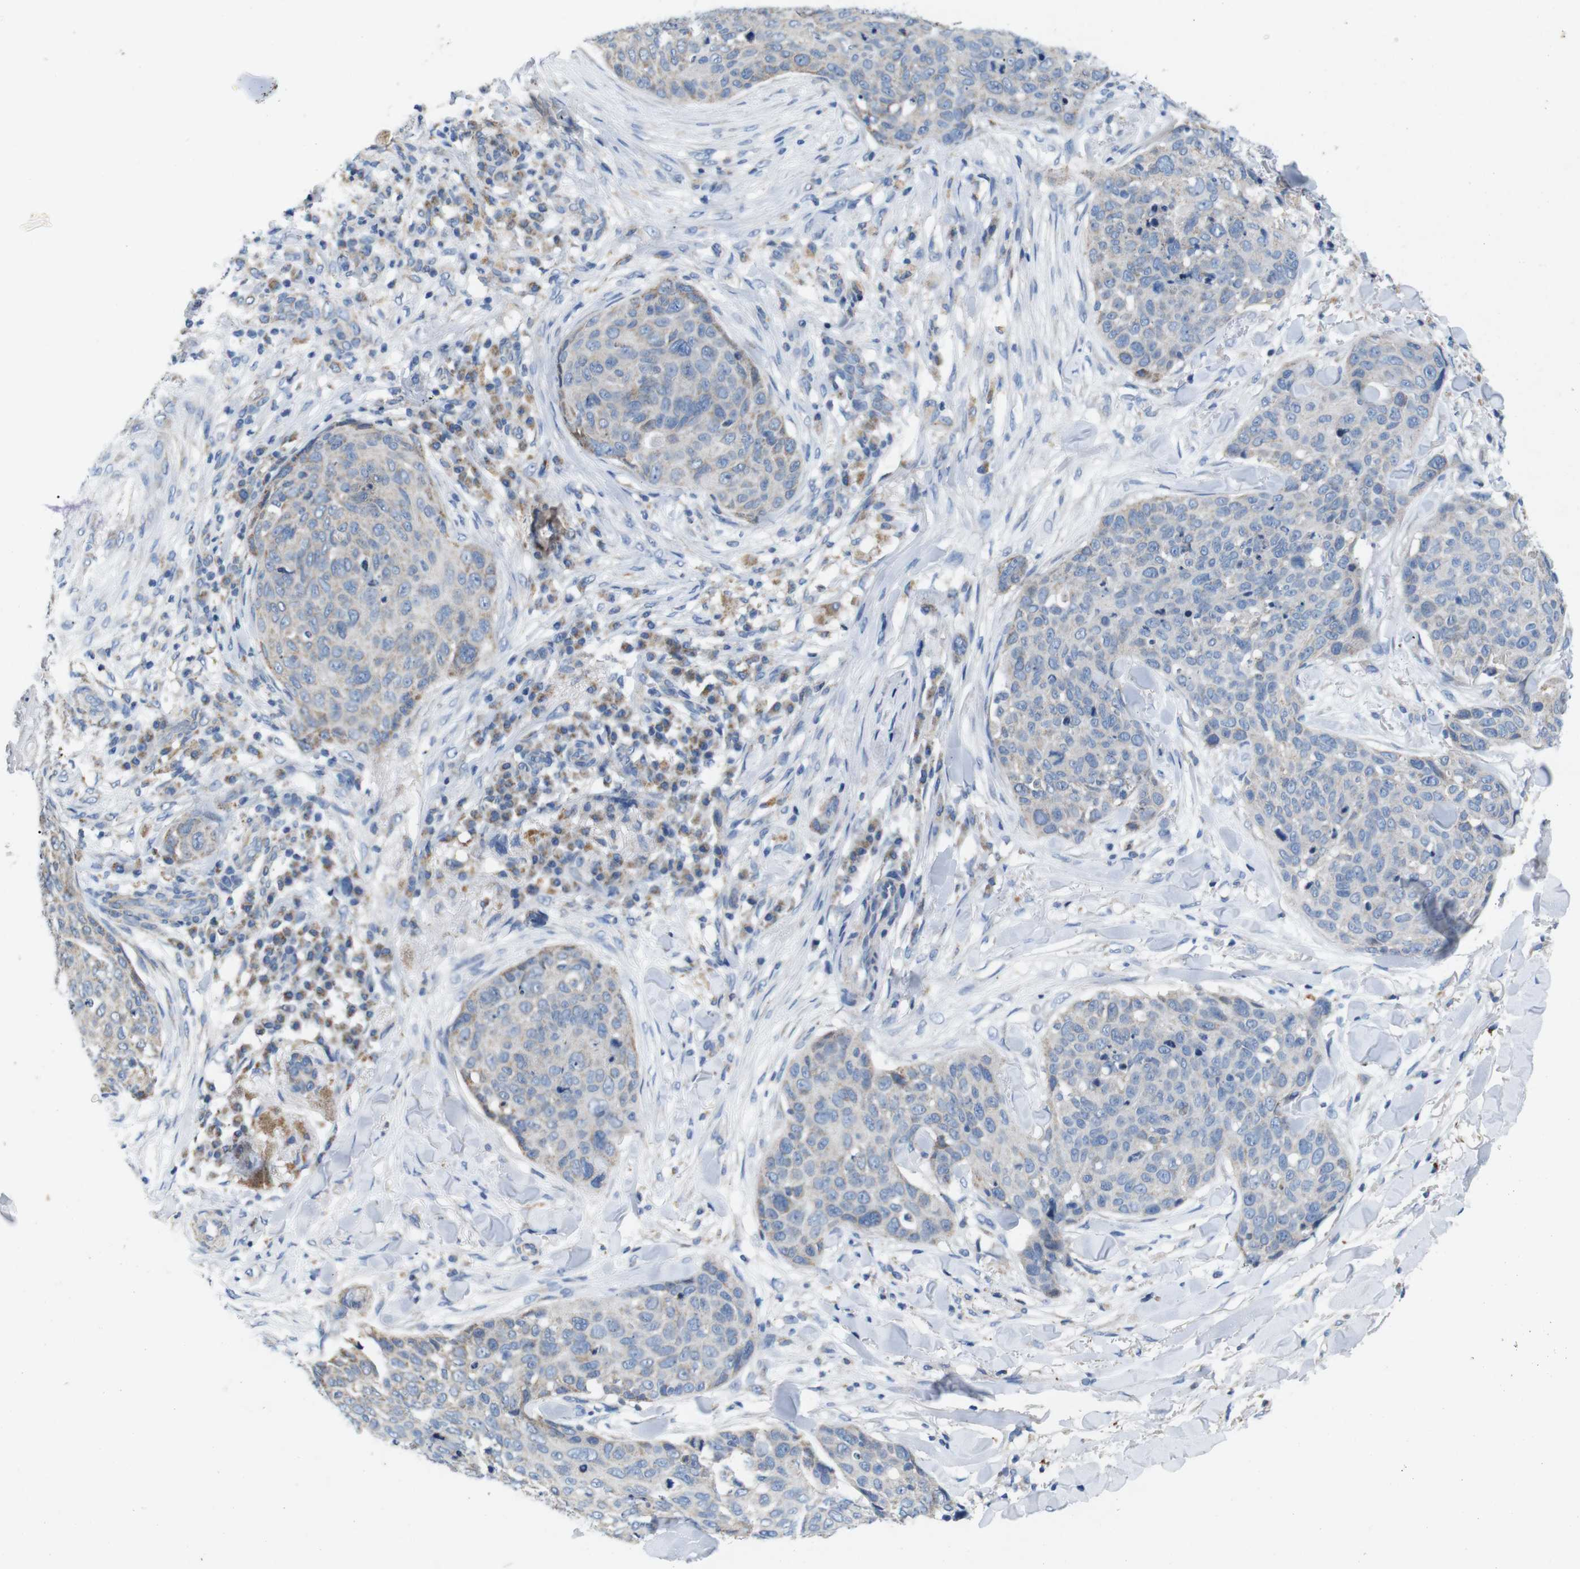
{"staining": {"intensity": "moderate", "quantity": "<25%", "location": "cytoplasmic/membranous"}, "tissue": "skin cancer", "cell_type": "Tumor cells", "image_type": "cancer", "snomed": [{"axis": "morphology", "description": "Squamous cell carcinoma in situ, NOS"}, {"axis": "morphology", "description": "Squamous cell carcinoma, NOS"}, {"axis": "topography", "description": "Skin"}], "caption": "An image of human skin cancer (squamous cell carcinoma) stained for a protein shows moderate cytoplasmic/membranous brown staining in tumor cells.", "gene": "F2RL1", "patient": {"sex": "male", "age": 93}}